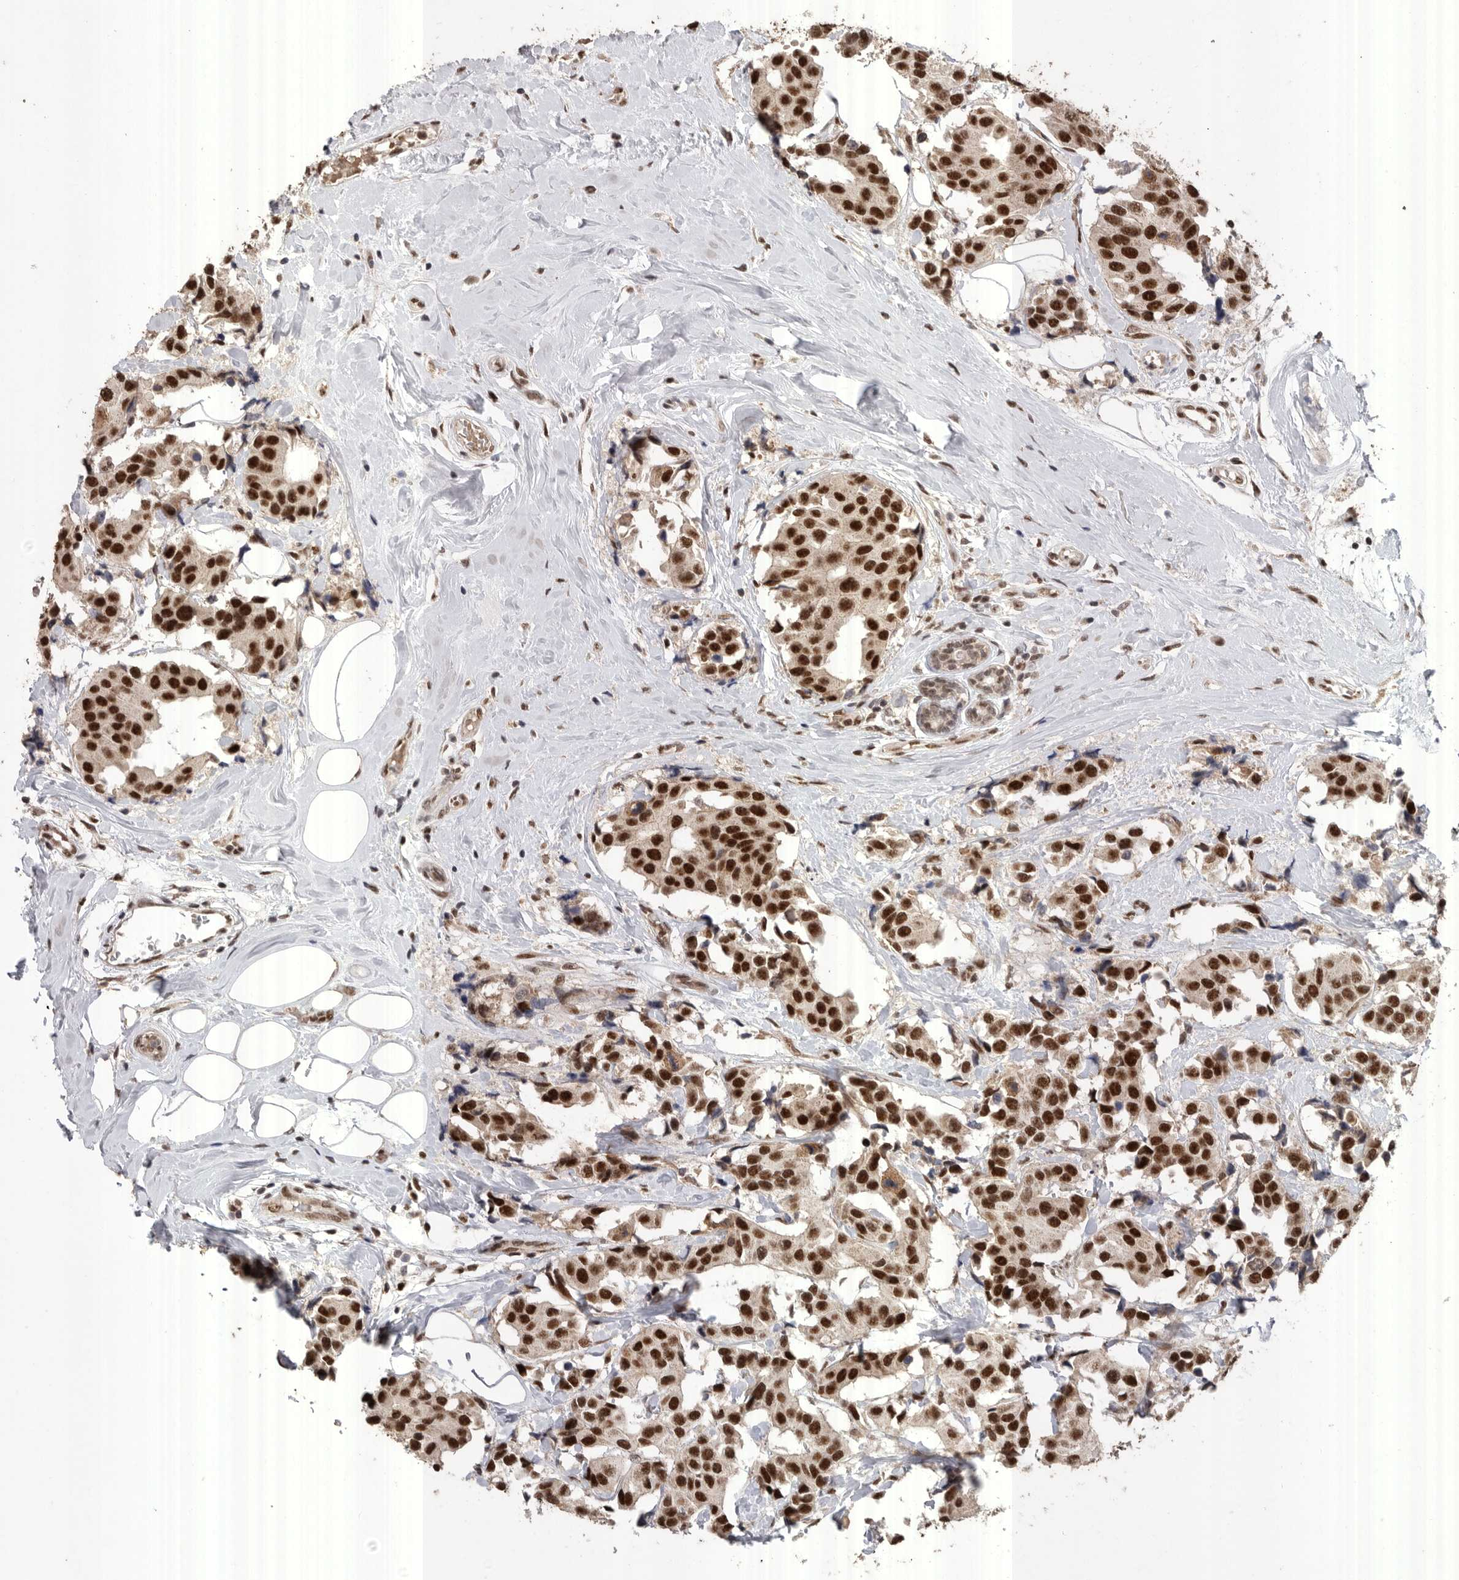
{"staining": {"intensity": "strong", "quantity": ">75%", "location": "nuclear"}, "tissue": "breast cancer", "cell_type": "Tumor cells", "image_type": "cancer", "snomed": [{"axis": "morphology", "description": "Normal tissue, NOS"}, {"axis": "morphology", "description": "Duct carcinoma"}, {"axis": "topography", "description": "Breast"}], "caption": "IHC (DAB (3,3'-diaminobenzidine)) staining of breast cancer displays strong nuclear protein expression in approximately >75% of tumor cells.", "gene": "PPP1R10", "patient": {"sex": "female", "age": 39}}